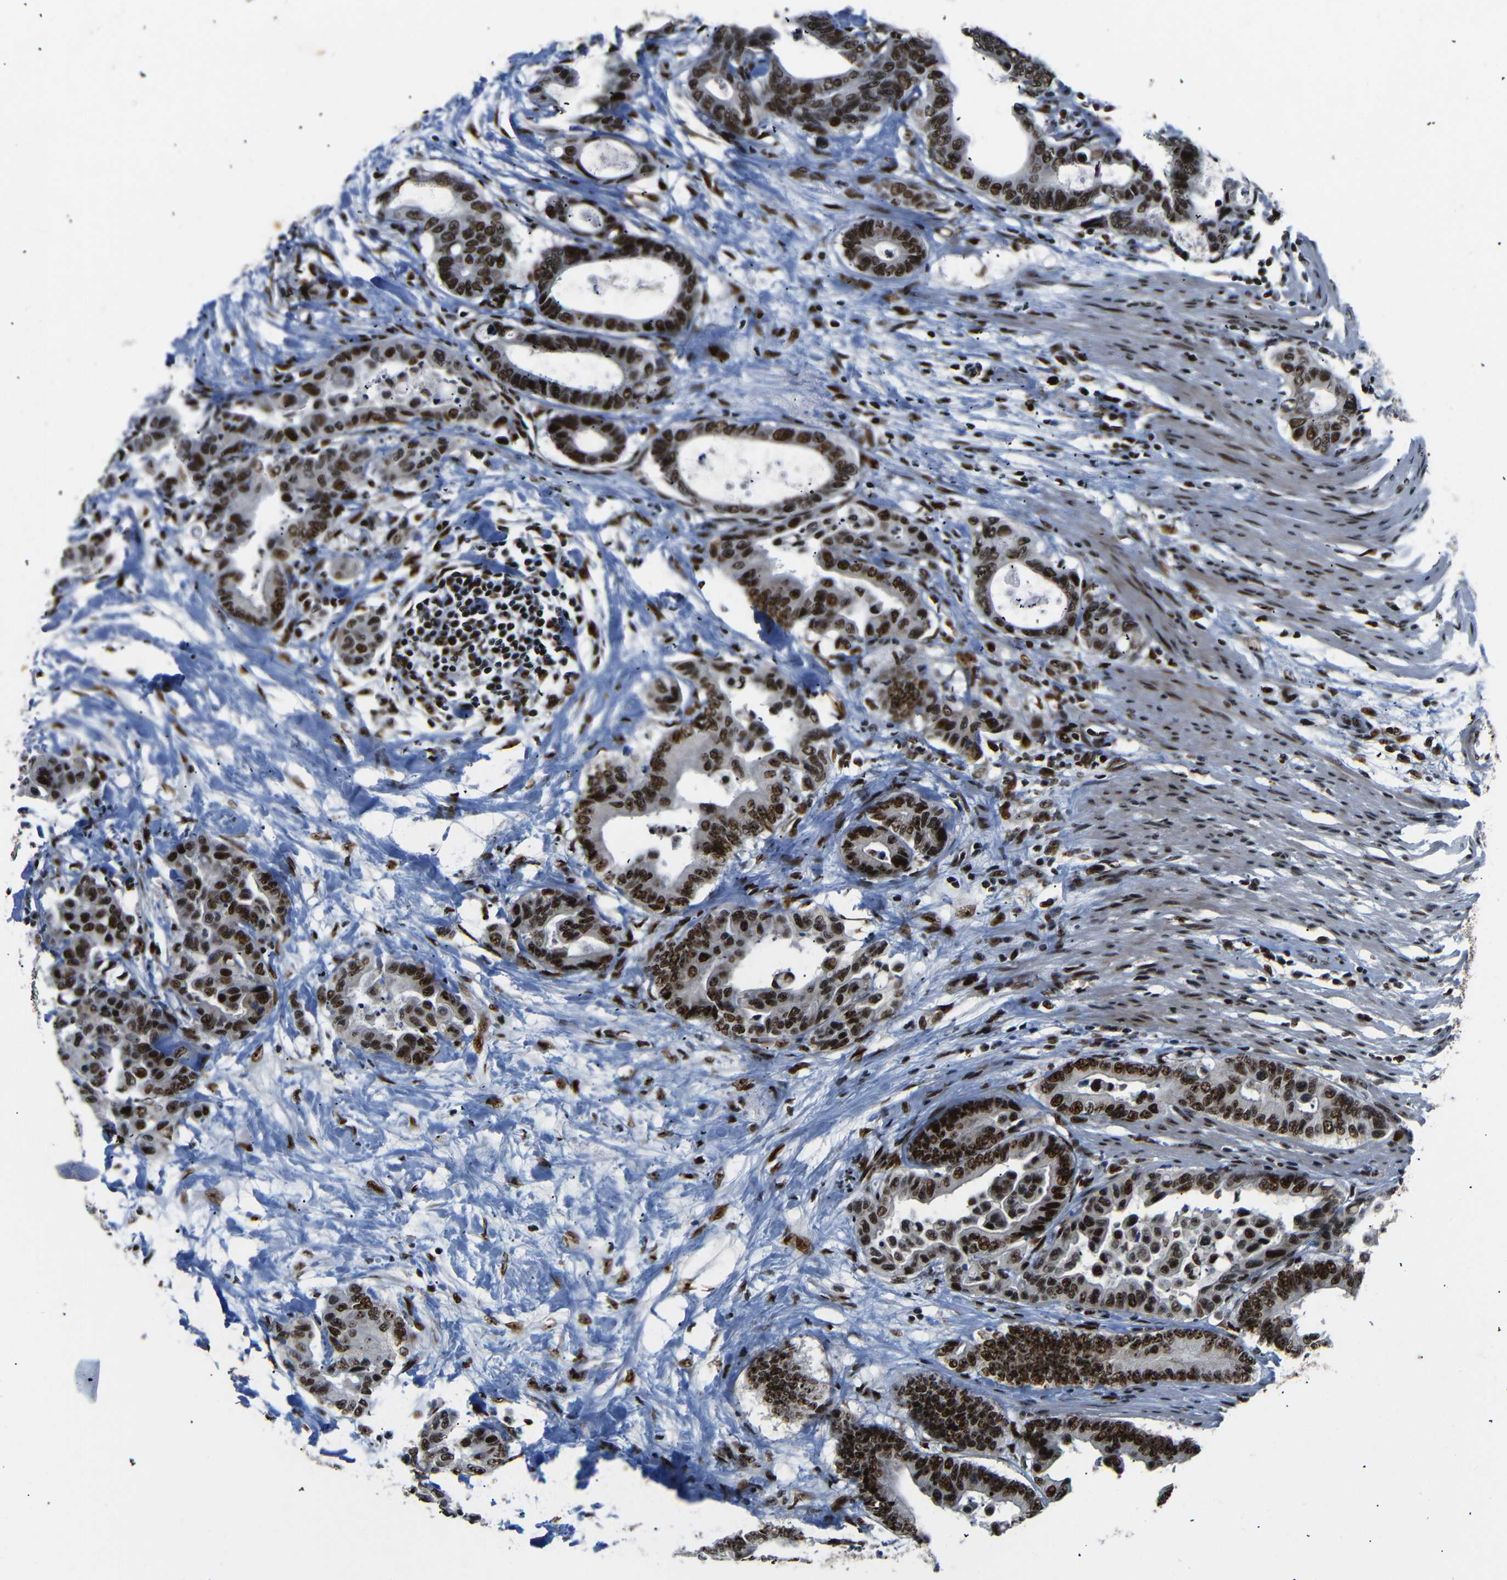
{"staining": {"intensity": "strong", "quantity": ">75%", "location": "nuclear"}, "tissue": "colorectal cancer", "cell_type": "Tumor cells", "image_type": "cancer", "snomed": [{"axis": "morphology", "description": "Normal tissue, NOS"}, {"axis": "morphology", "description": "Adenocarcinoma, NOS"}, {"axis": "topography", "description": "Colon"}], "caption": "The immunohistochemical stain shows strong nuclear staining in tumor cells of adenocarcinoma (colorectal) tissue.", "gene": "SETDB2", "patient": {"sex": "male", "age": 82}}